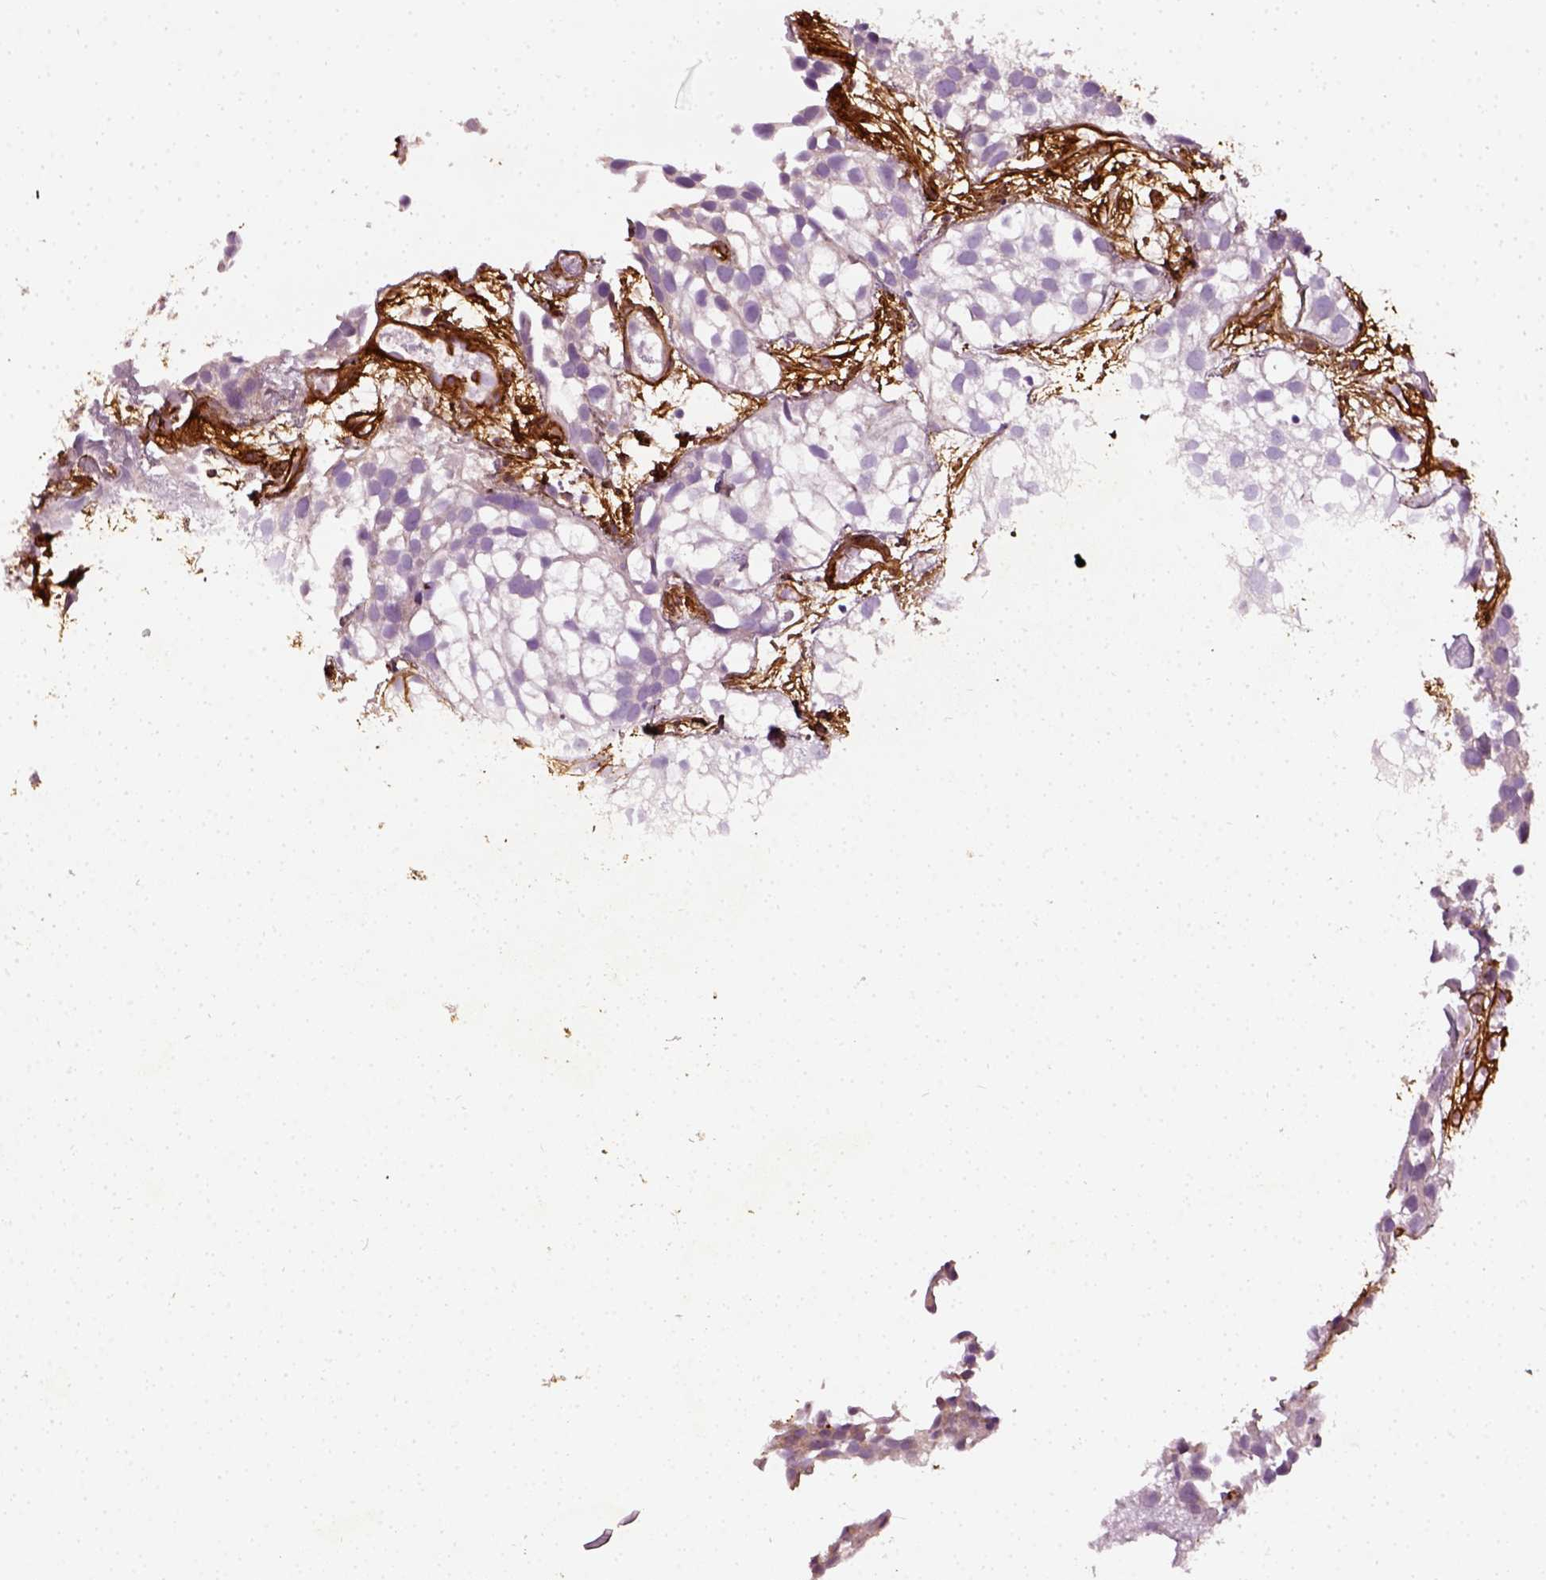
{"staining": {"intensity": "negative", "quantity": "none", "location": "none"}, "tissue": "urothelial cancer", "cell_type": "Tumor cells", "image_type": "cancer", "snomed": [{"axis": "morphology", "description": "Urothelial carcinoma, High grade"}, {"axis": "topography", "description": "Urinary bladder"}], "caption": "The micrograph displays no staining of tumor cells in urothelial carcinoma (high-grade).", "gene": "COL6A2", "patient": {"sex": "male", "age": 56}}